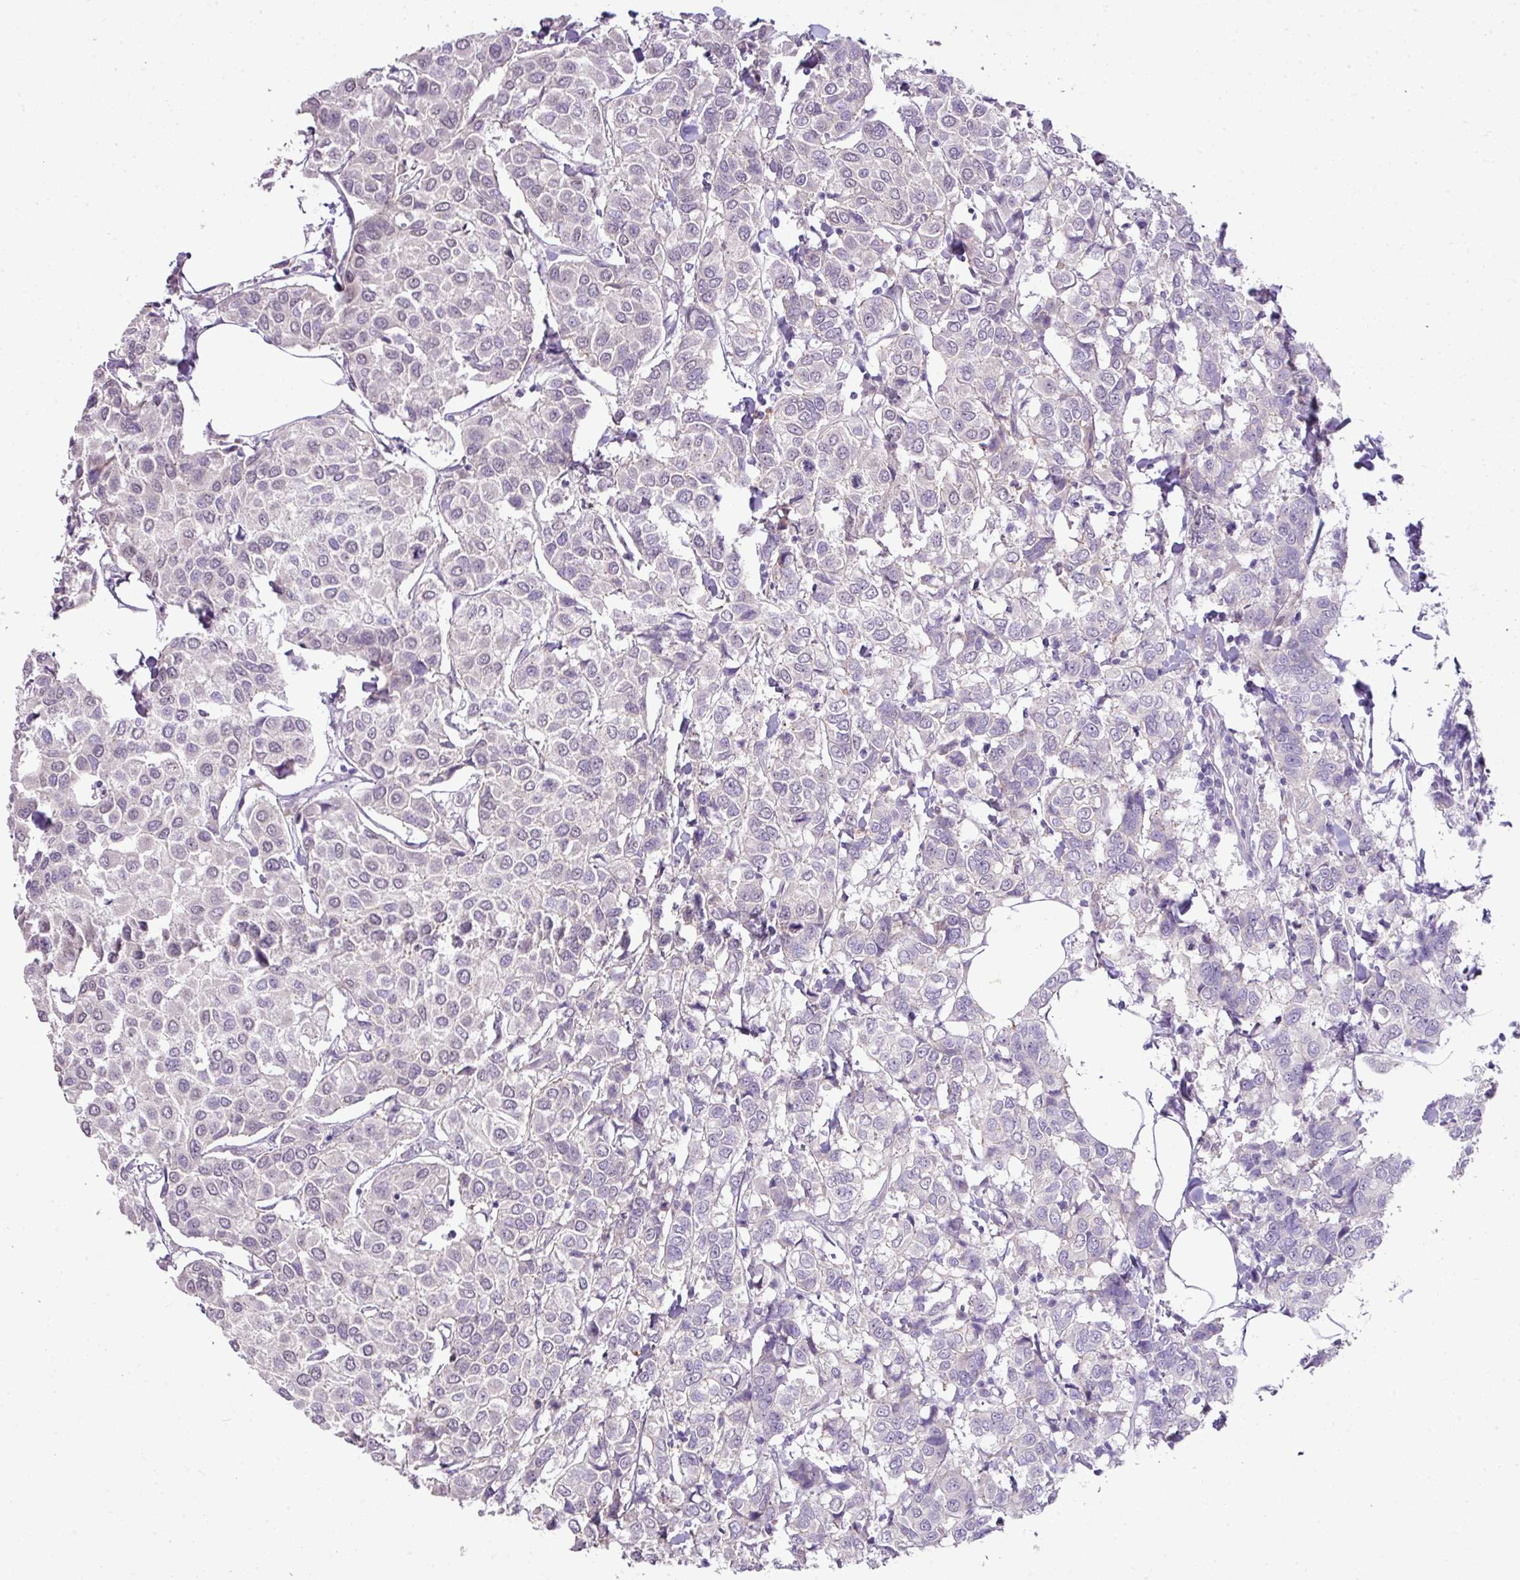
{"staining": {"intensity": "negative", "quantity": "none", "location": "none"}, "tissue": "breast cancer", "cell_type": "Tumor cells", "image_type": "cancer", "snomed": [{"axis": "morphology", "description": "Duct carcinoma"}, {"axis": "topography", "description": "Breast"}], "caption": "Tumor cells show no significant expression in infiltrating ductal carcinoma (breast).", "gene": "DIP2A", "patient": {"sex": "female", "age": 55}}